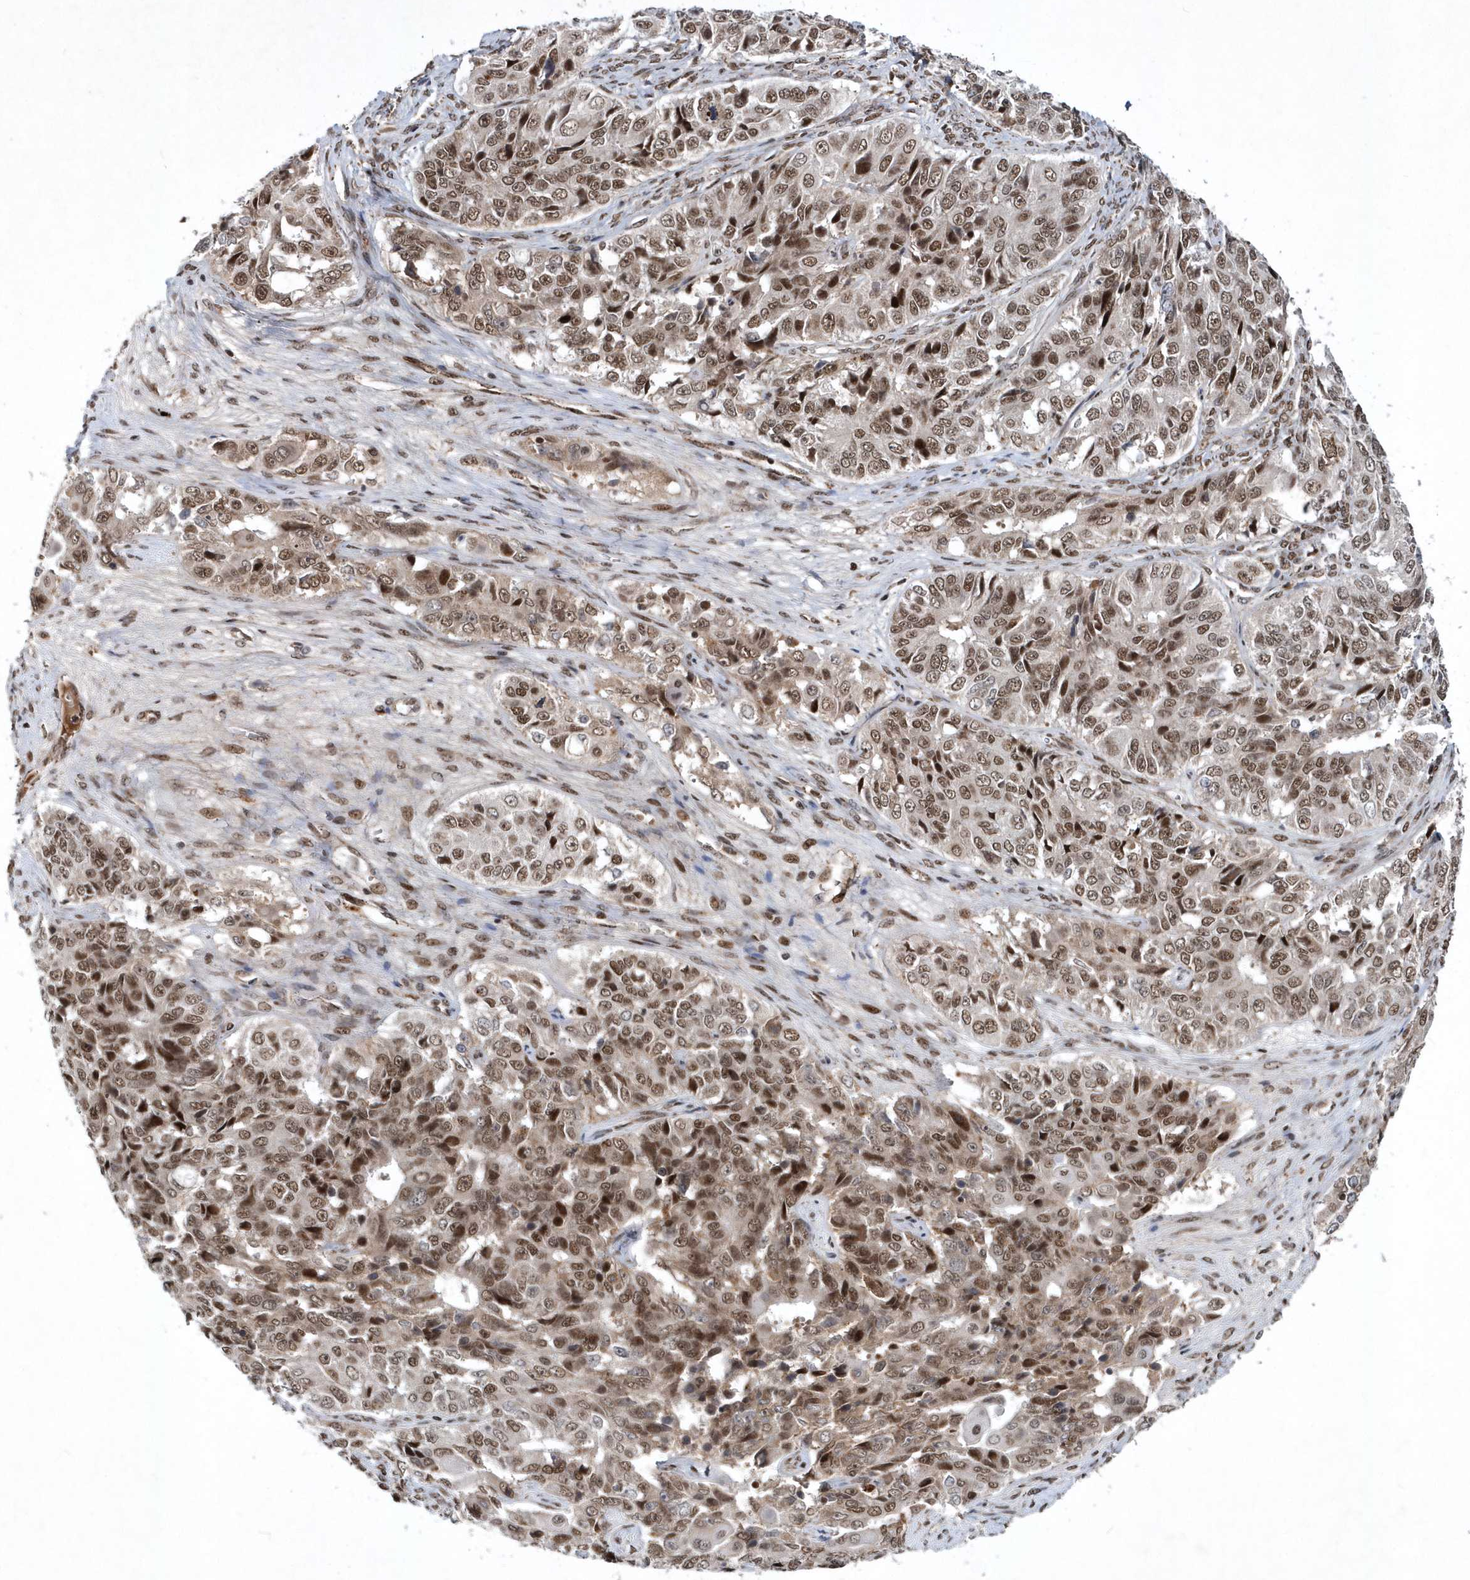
{"staining": {"intensity": "moderate", "quantity": ">75%", "location": "cytoplasmic/membranous,nuclear"}, "tissue": "ovarian cancer", "cell_type": "Tumor cells", "image_type": "cancer", "snomed": [{"axis": "morphology", "description": "Carcinoma, endometroid"}, {"axis": "topography", "description": "Ovary"}], "caption": "IHC micrograph of neoplastic tissue: human ovarian cancer (endometroid carcinoma) stained using IHC reveals medium levels of moderate protein expression localized specifically in the cytoplasmic/membranous and nuclear of tumor cells, appearing as a cytoplasmic/membranous and nuclear brown color.", "gene": "SOWAHB", "patient": {"sex": "female", "age": 51}}